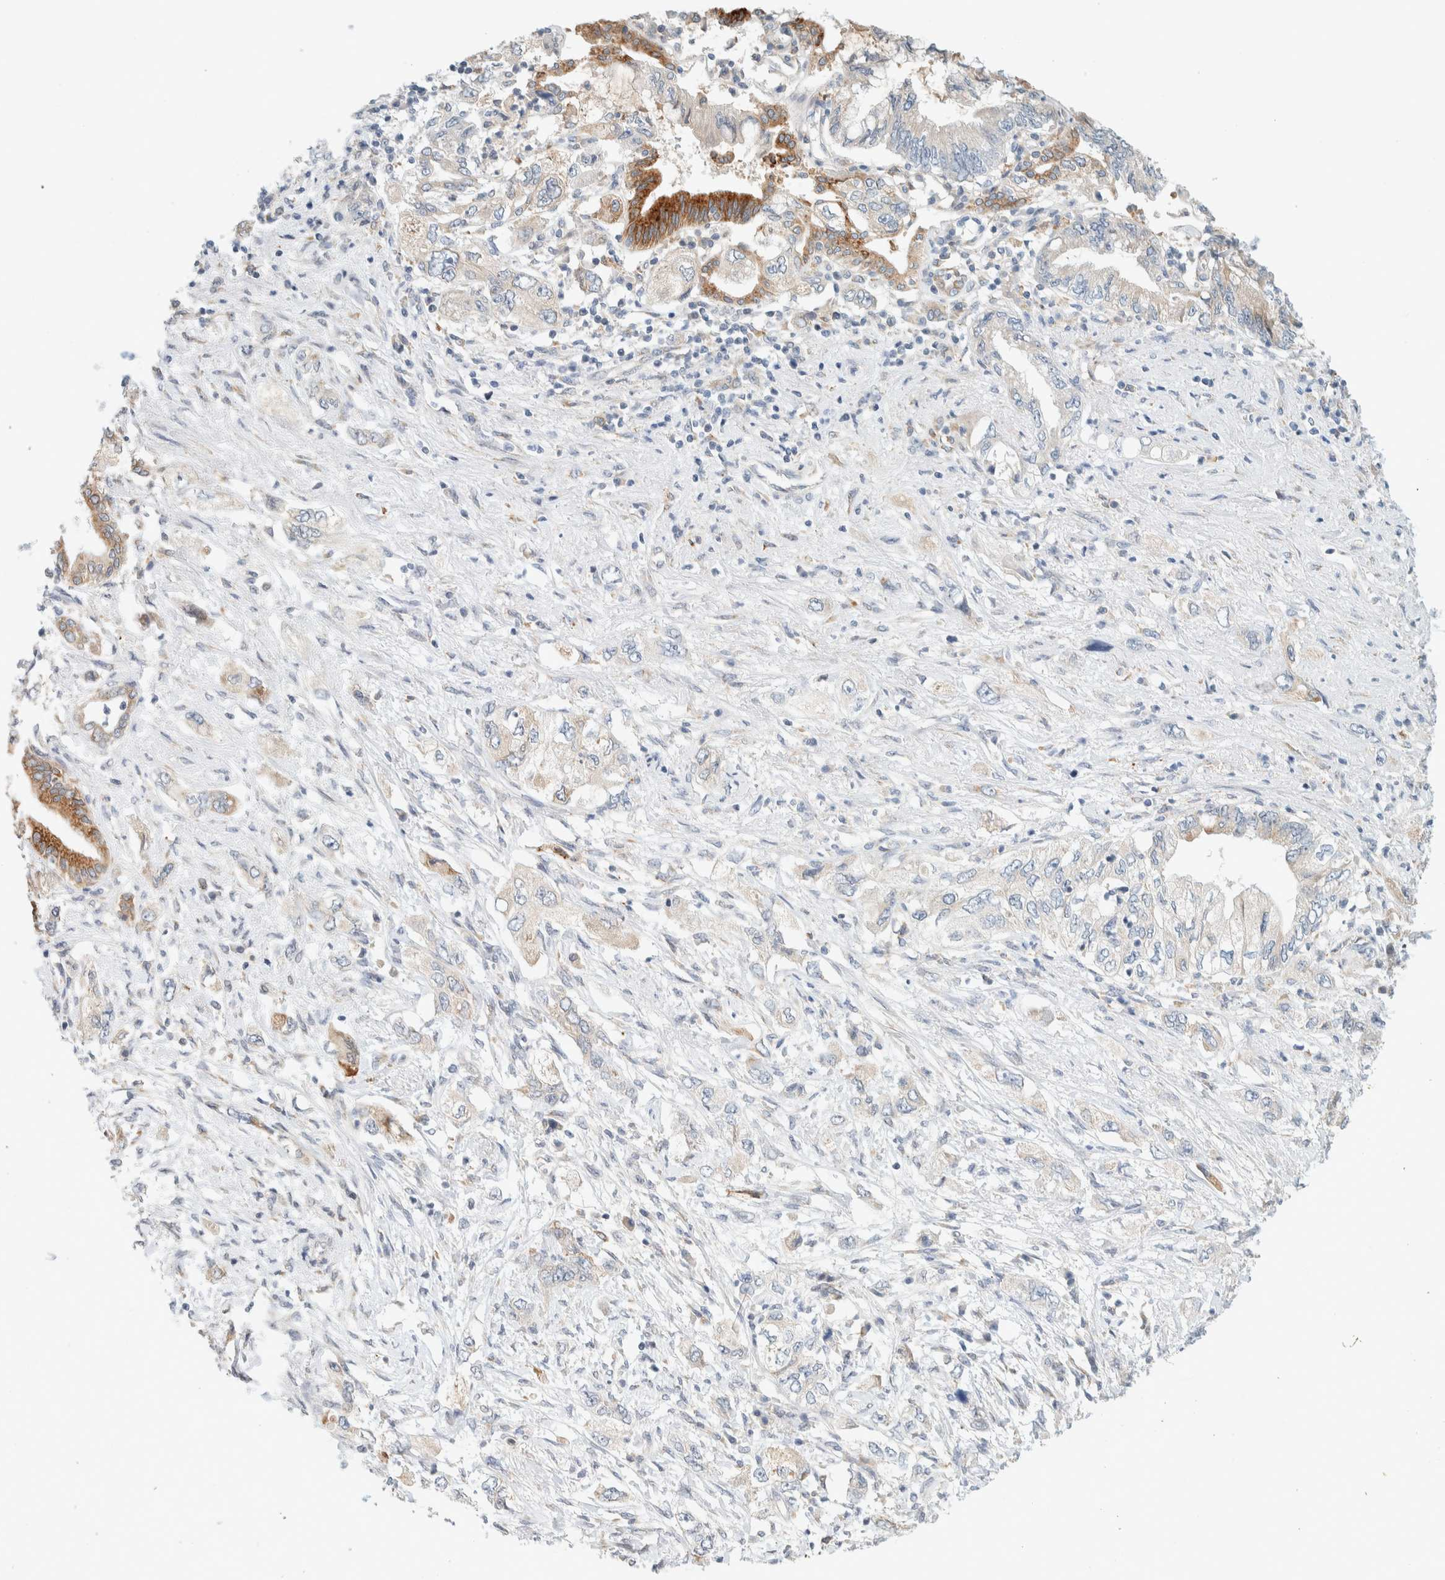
{"staining": {"intensity": "weak", "quantity": "<25%", "location": "cytoplasmic/membranous"}, "tissue": "pancreatic cancer", "cell_type": "Tumor cells", "image_type": "cancer", "snomed": [{"axis": "morphology", "description": "Adenocarcinoma, NOS"}, {"axis": "topography", "description": "Pancreas"}], "caption": "A high-resolution micrograph shows immunohistochemistry staining of pancreatic cancer (adenocarcinoma), which reveals no significant expression in tumor cells. The staining was performed using DAB to visualize the protein expression in brown, while the nuclei were stained in blue with hematoxylin (Magnification: 20x).", "gene": "SUMF2", "patient": {"sex": "female", "age": 73}}